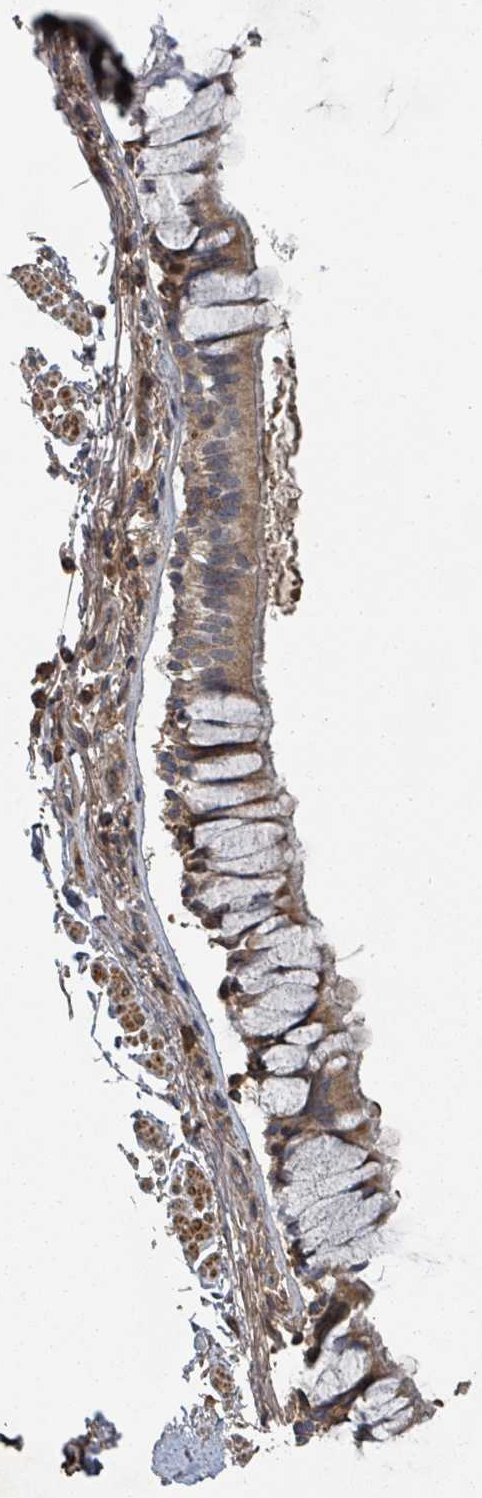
{"staining": {"intensity": "moderate", "quantity": ">75%", "location": "cytoplasmic/membranous"}, "tissue": "bronchus", "cell_type": "Respiratory epithelial cells", "image_type": "normal", "snomed": [{"axis": "morphology", "description": "Normal tissue, NOS"}, {"axis": "topography", "description": "Bronchus"}], "caption": "Immunohistochemistry of normal bronchus displays medium levels of moderate cytoplasmic/membranous positivity in about >75% of respiratory epithelial cells.", "gene": "DPM1", "patient": {"sex": "male", "age": 70}}